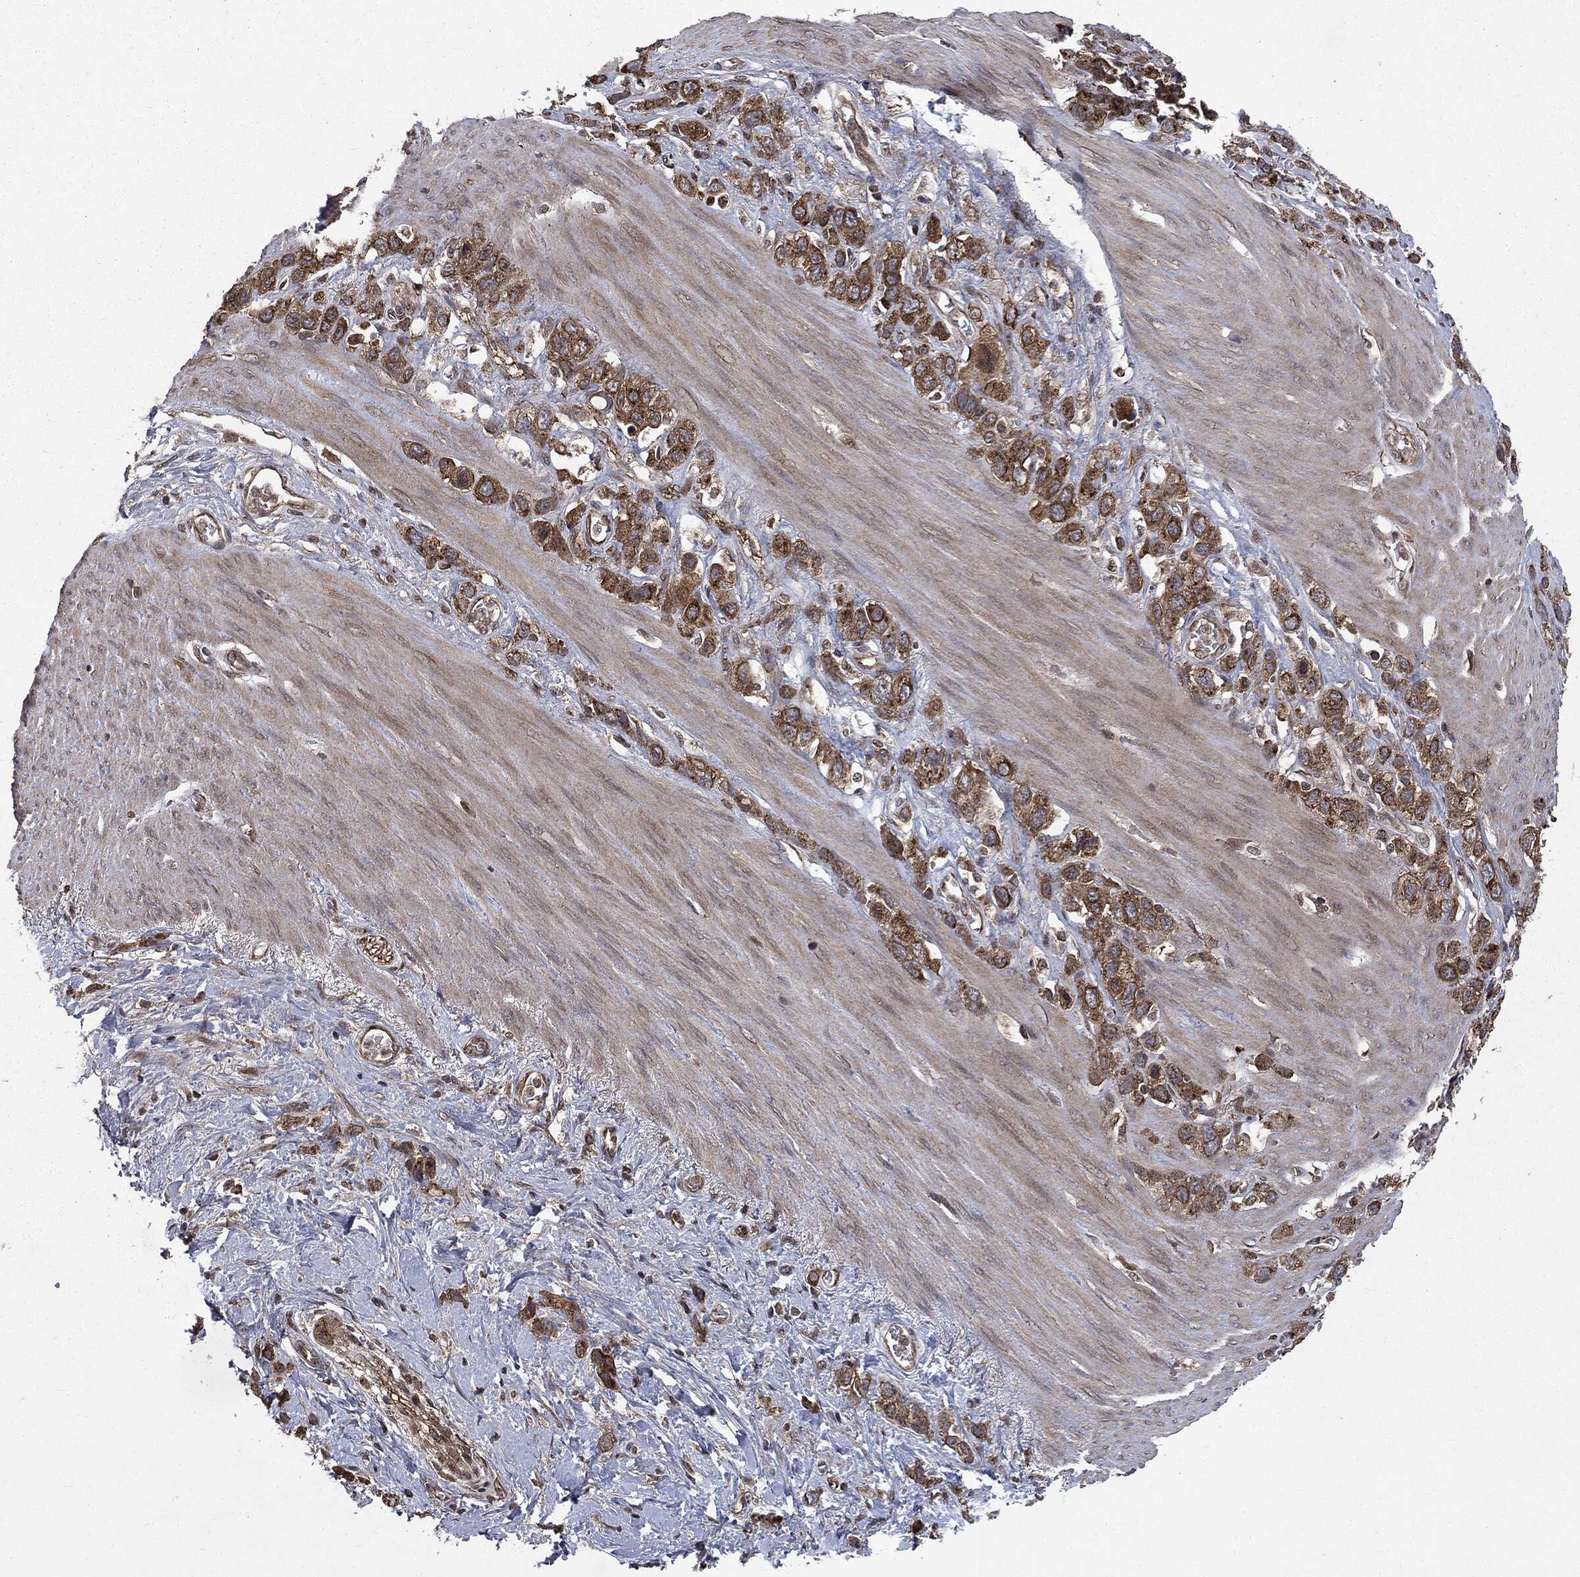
{"staining": {"intensity": "strong", "quantity": ">75%", "location": "cytoplasmic/membranous"}, "tissue": "stomach cancer", "cell_type": "Tumor cells", "image_type": "cancer", "snomed": [{"axis": "morphology", "description": "Adenocarcinoma, NOS"}, {"axis": "topography", "description": "Stomach"}], "caption": "About >75% of tumor cells in human stomach cancer (adenocarcinoma) exhibit strong cytoplasmic/membranous protein staining as visualized by brown immunohistochemical staining.", "gene": "PLPPR2", "patient": {"sex": "female", "age": 65}}